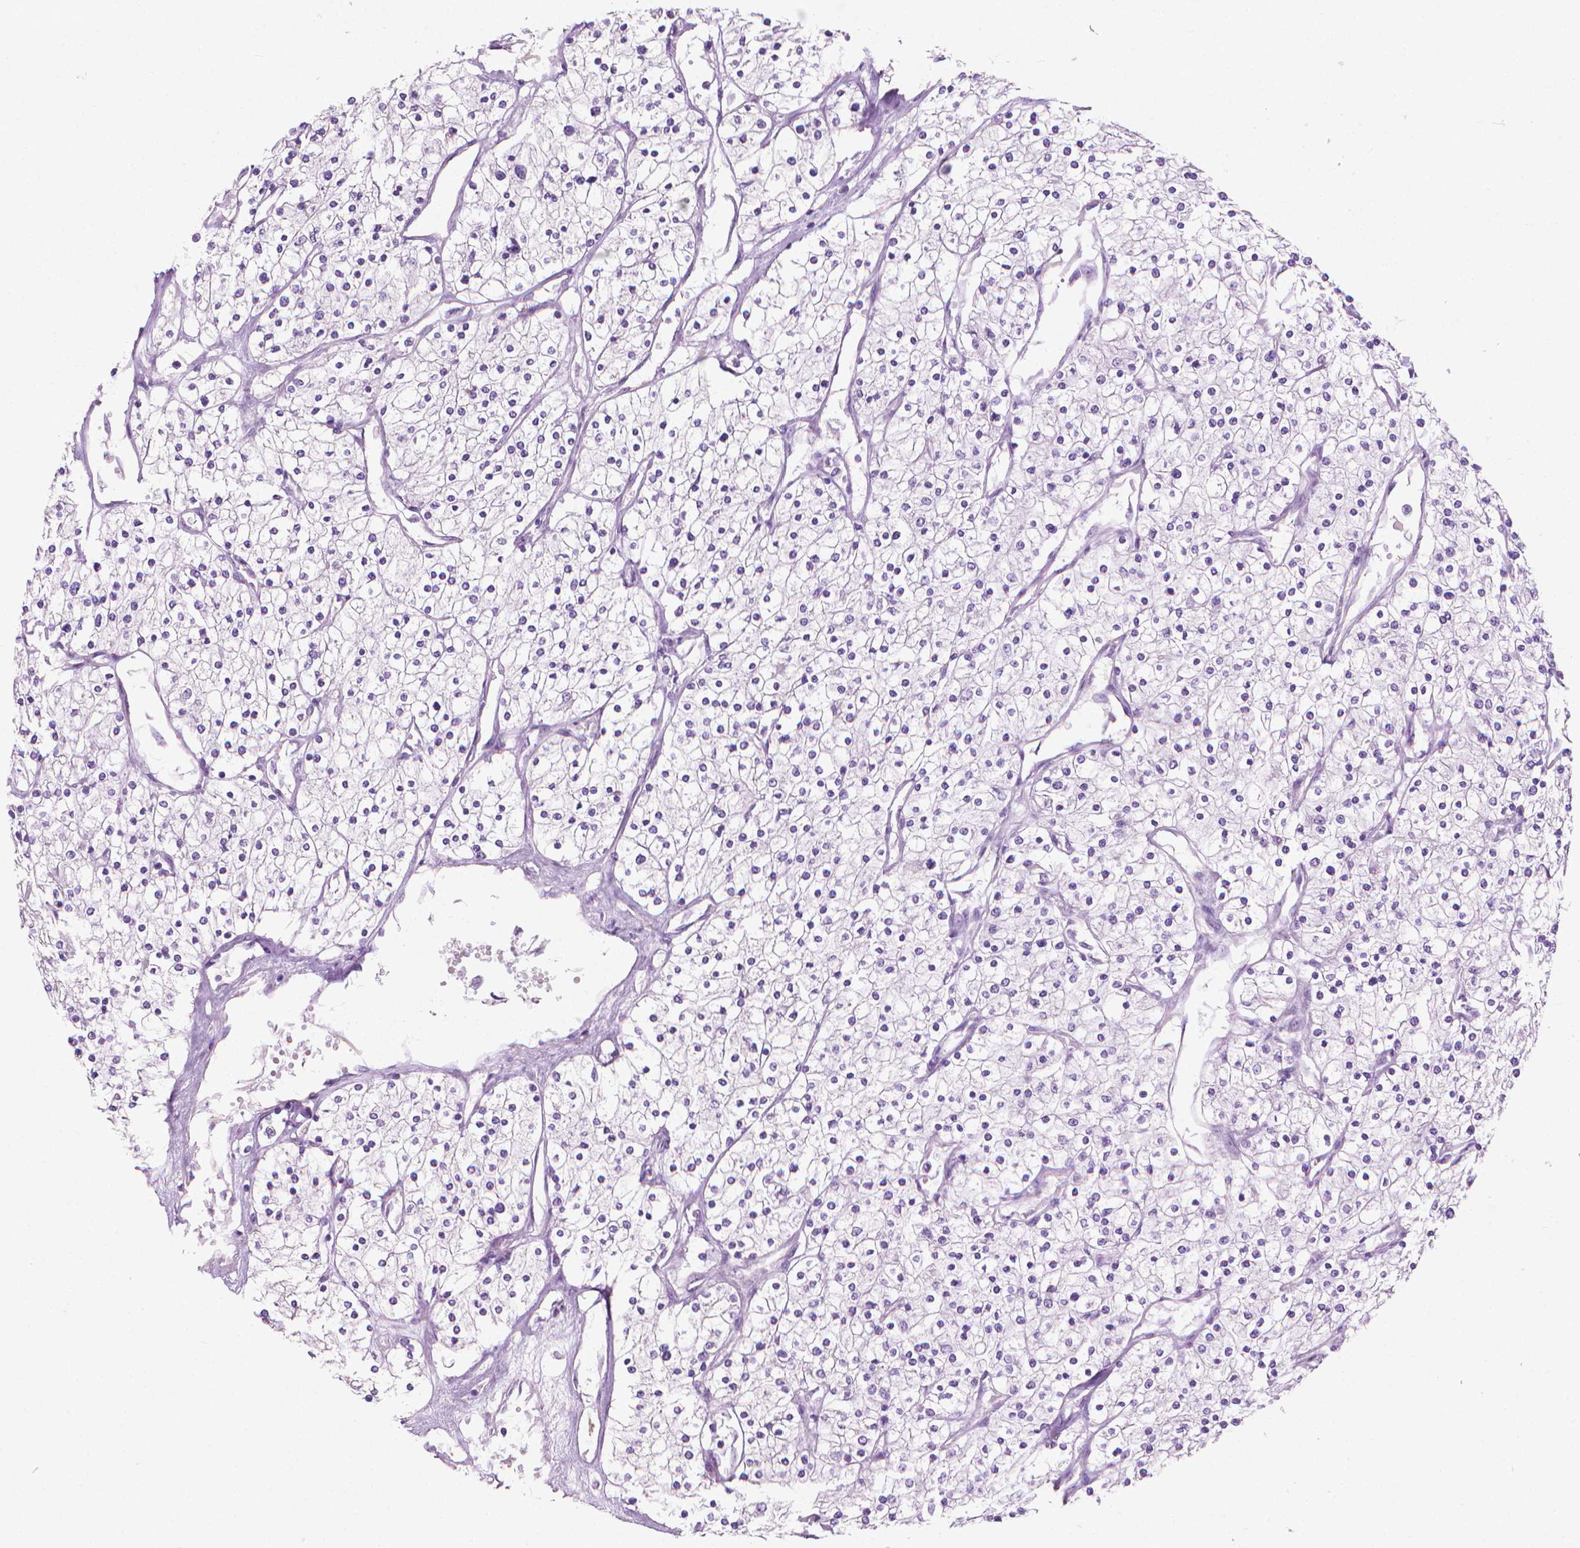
{"staining": {"intensity": "negative", "quantity": "none", "location": "none"}, "tissue": "renal cancer", "cell_type": "Tumor cells", "image_type": "cancer", "snomed": [{"axis": "morphology", "description": "Adenocarcinoma, NOS"}, {"axis": "topography", "description": "Kidney"}], "caption": "A photomicrograph of human renal cancer is negative for staining in tumor cells.", "gene": "KRT73", "patient": {"sex": "male", "age": 80}}